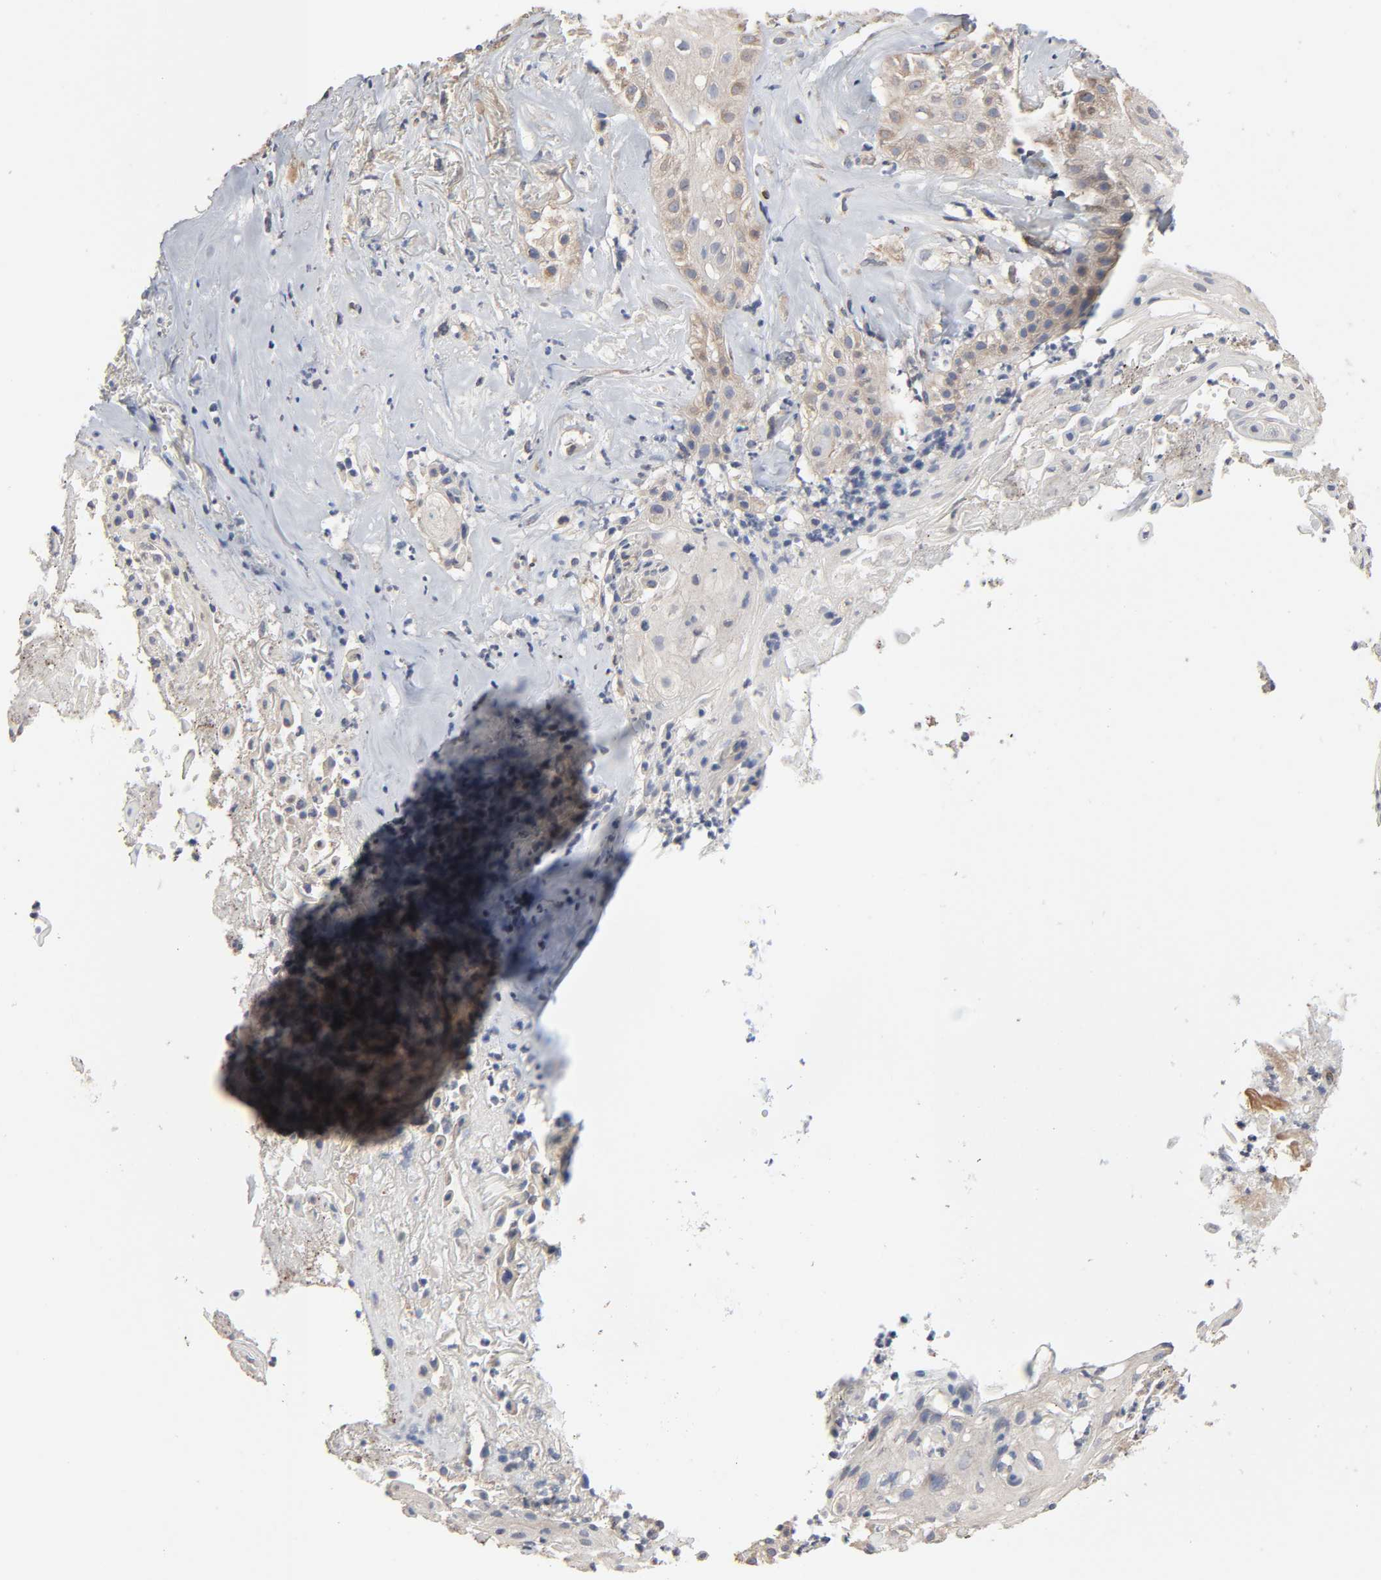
{"staining": {"intensity": "weak", "quantity": ">75%", "location": "cytoplasmic/membranous"}, "tissue": "skin cancer", "cell_type": "Tumor cells", "image_type": "cancer", "snomed": [{"axis": "morphology", "description": "Squamous cell carcinoma, NOS"}, {"axis": "topography", "description": "Skin"}], "caption": "The micrograph reveals immunohistochemical staining of skin cancer. There is weak cytoplasmic/membranous staining is appreciated in approximately >75% of tumor cells.", "gene": "HDLBP", "patient": {"sex": "male", "age": 65}}